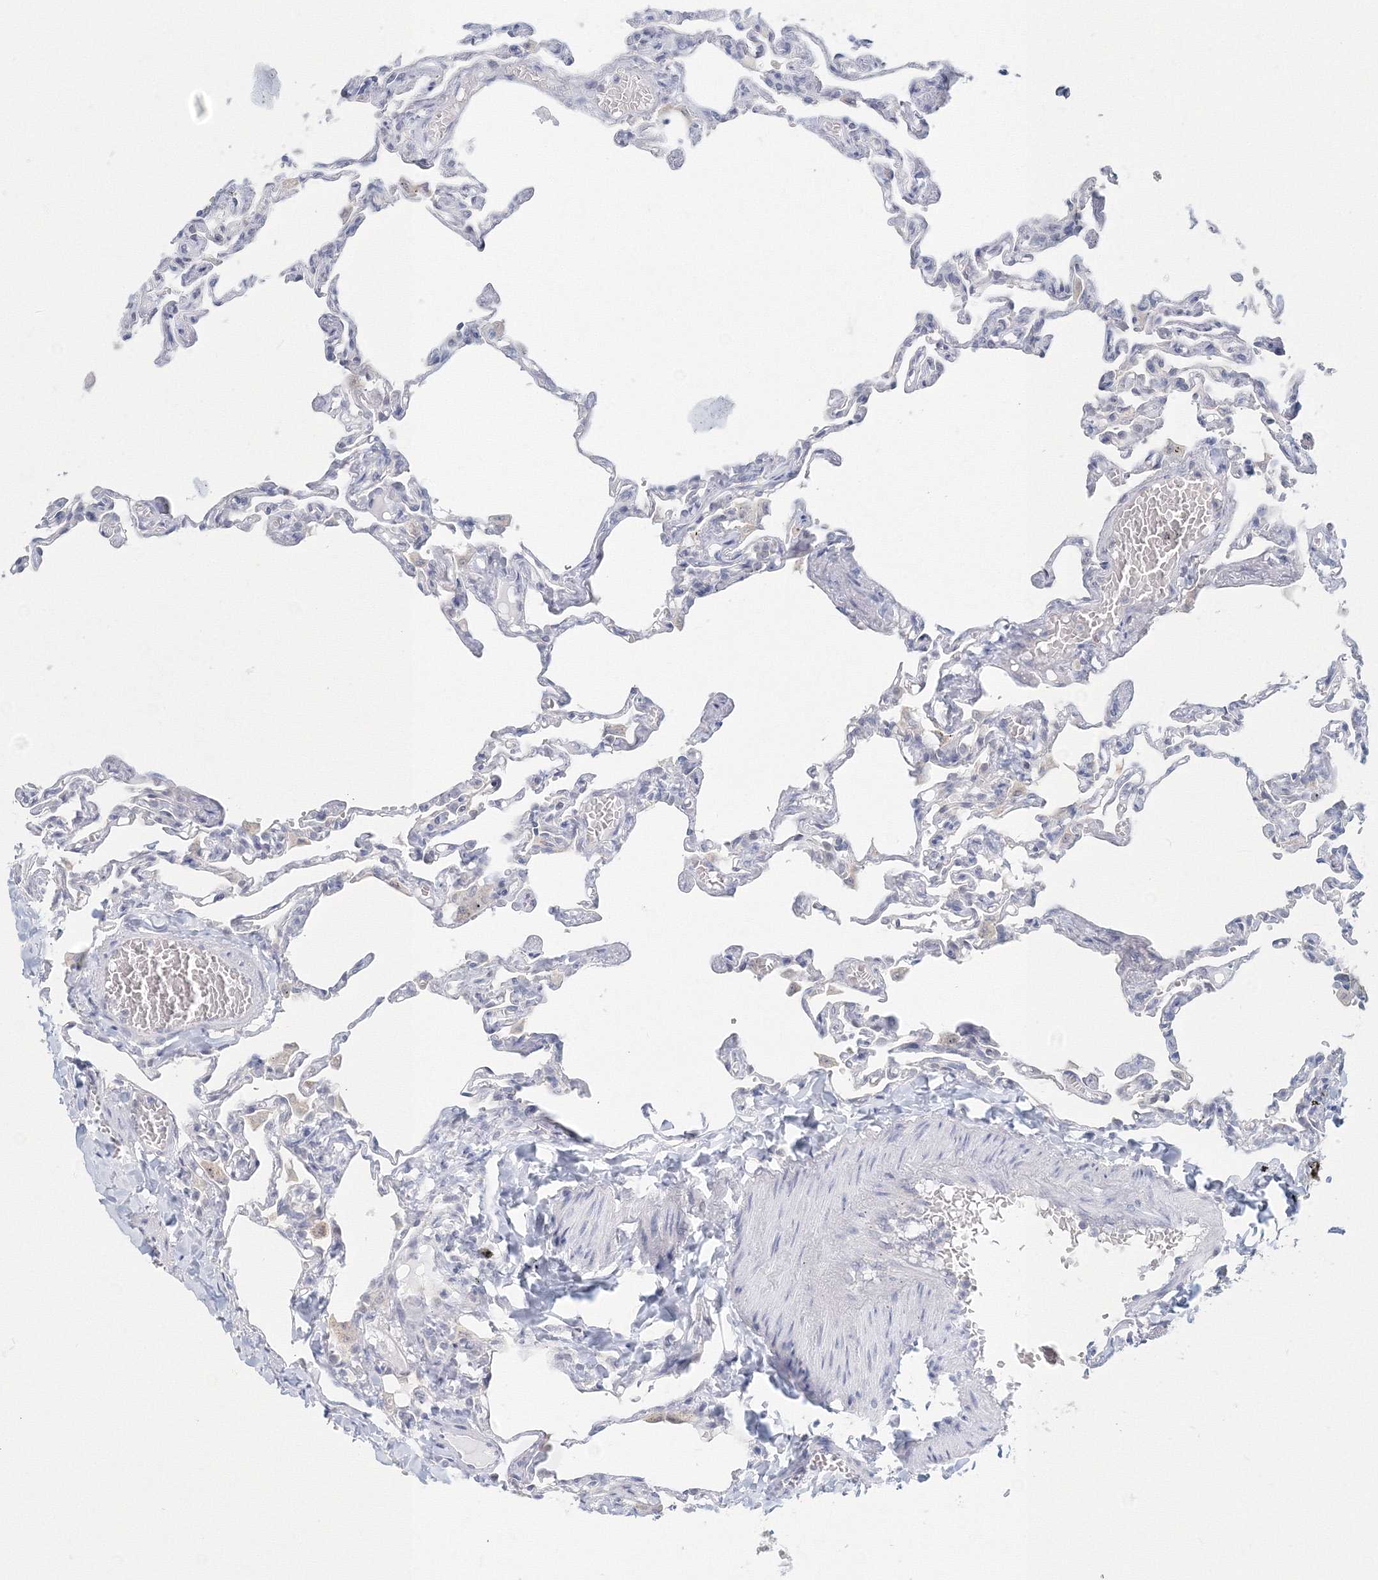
{"staining": {"intensity": "negative", "quantity": "none", "location": "none"}, "tissue": "lung", "cell_type": "Alveolar cells", "image_type": "normal", "snomed": [{"axis": "morphology", "description": "Normal tissue, NOS"}, {"axis": "topography", "description": "Lung"}], "caption": "DAB immunohistochemical staining of unremarkable human lung demonstrates no significant positivity in alveolar cells.", "gene": "VSIG1", "patient": {"sex": "male", "age": 21}}